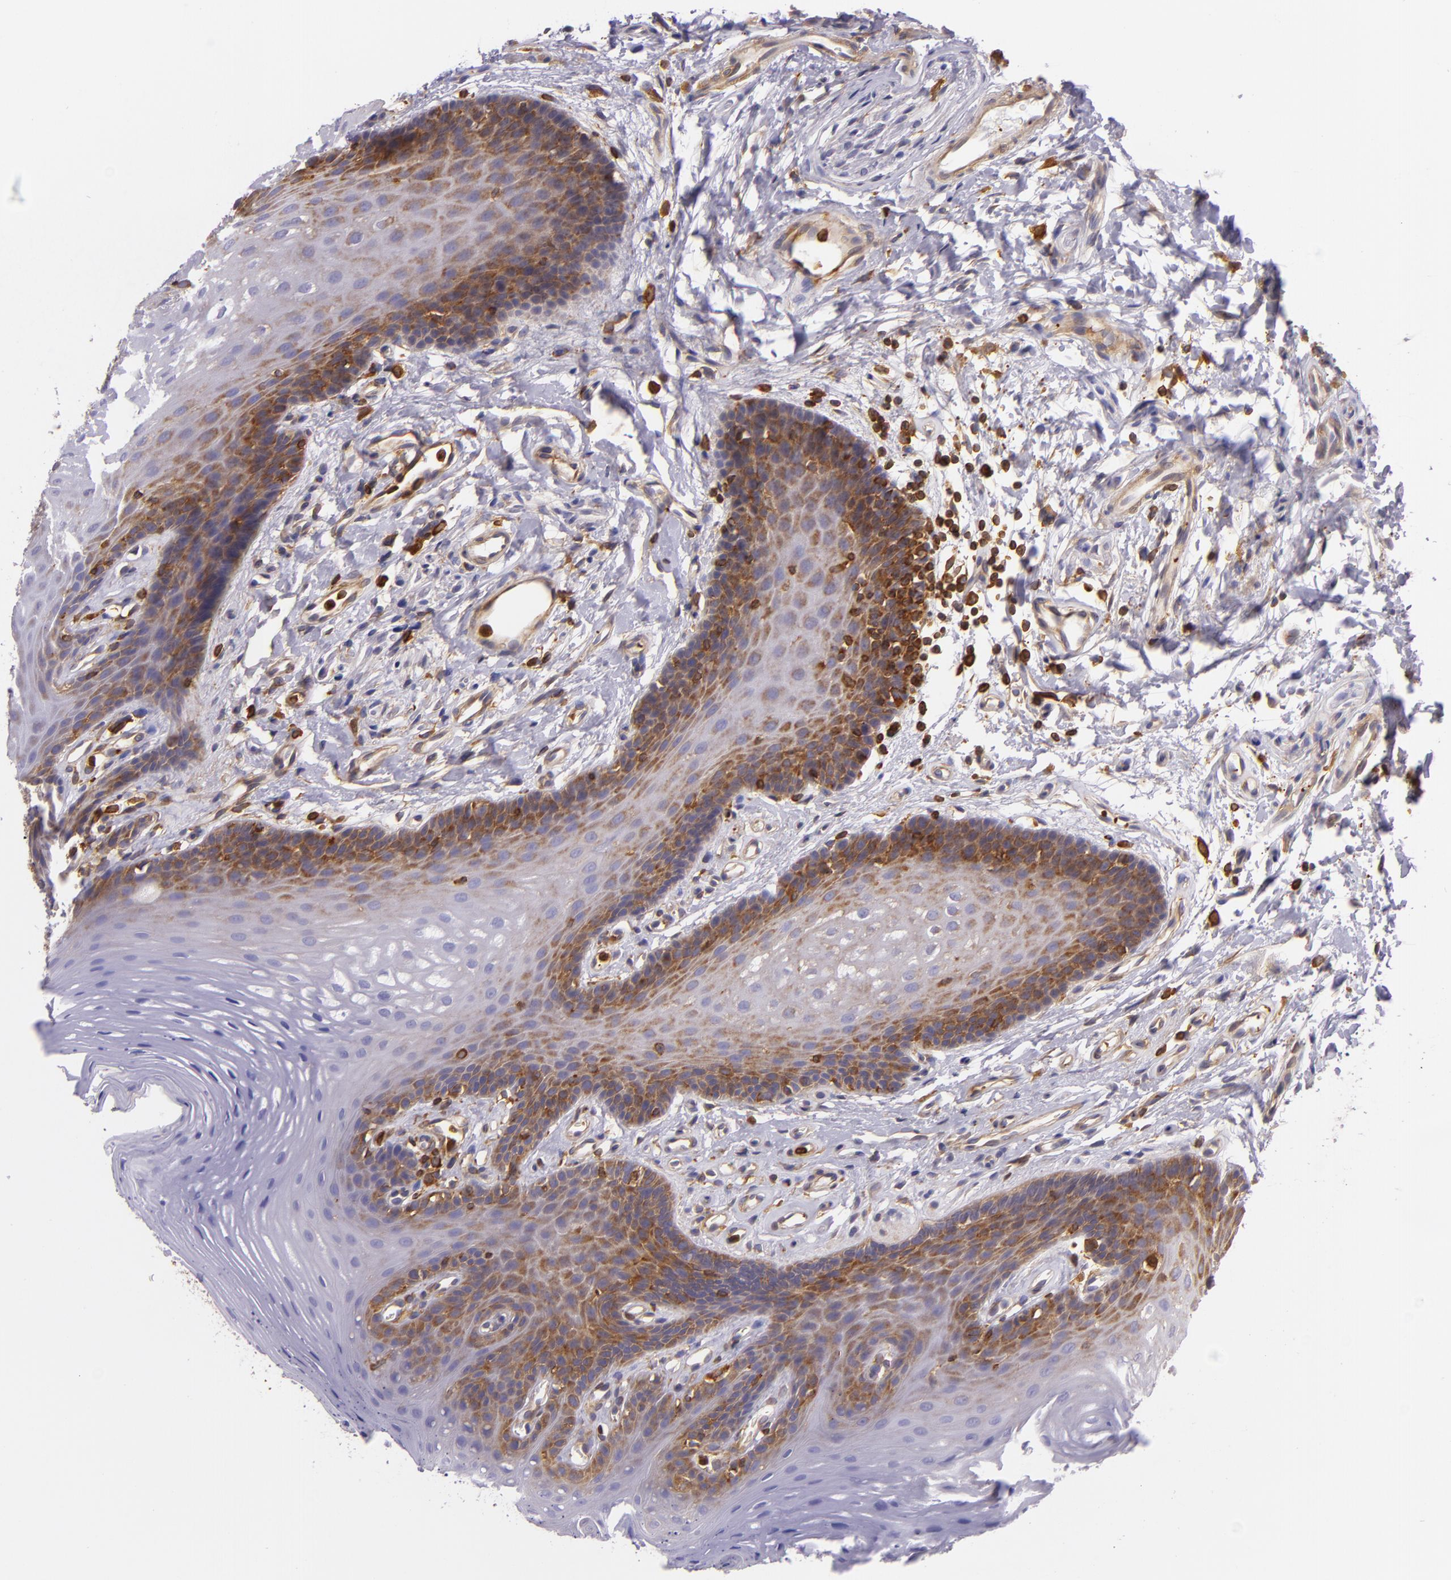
{"staining": {"intensity": "moderate", "quantity": "25%-75%", "location": "cytoplasmic/membranous"}, "tissue": "oral mucosa", "cell_type": "Squamous epithelial cells", "image_type": "normal", "snomed": [{"axis": "morphology", "description": "Normal tissue, NOS"}, {"axis": "topography", "description": "Oral tissue"}], "caption": "This photomicrograph reveals immunohistochemistry staining of benign oral mucosa, with medium moderate cytoplasmic/membranous staining in approximately 25%-75% of squamous epithelial cells.", "gene": "TLN1", "patient": {"sex": "male", "age": 62}}